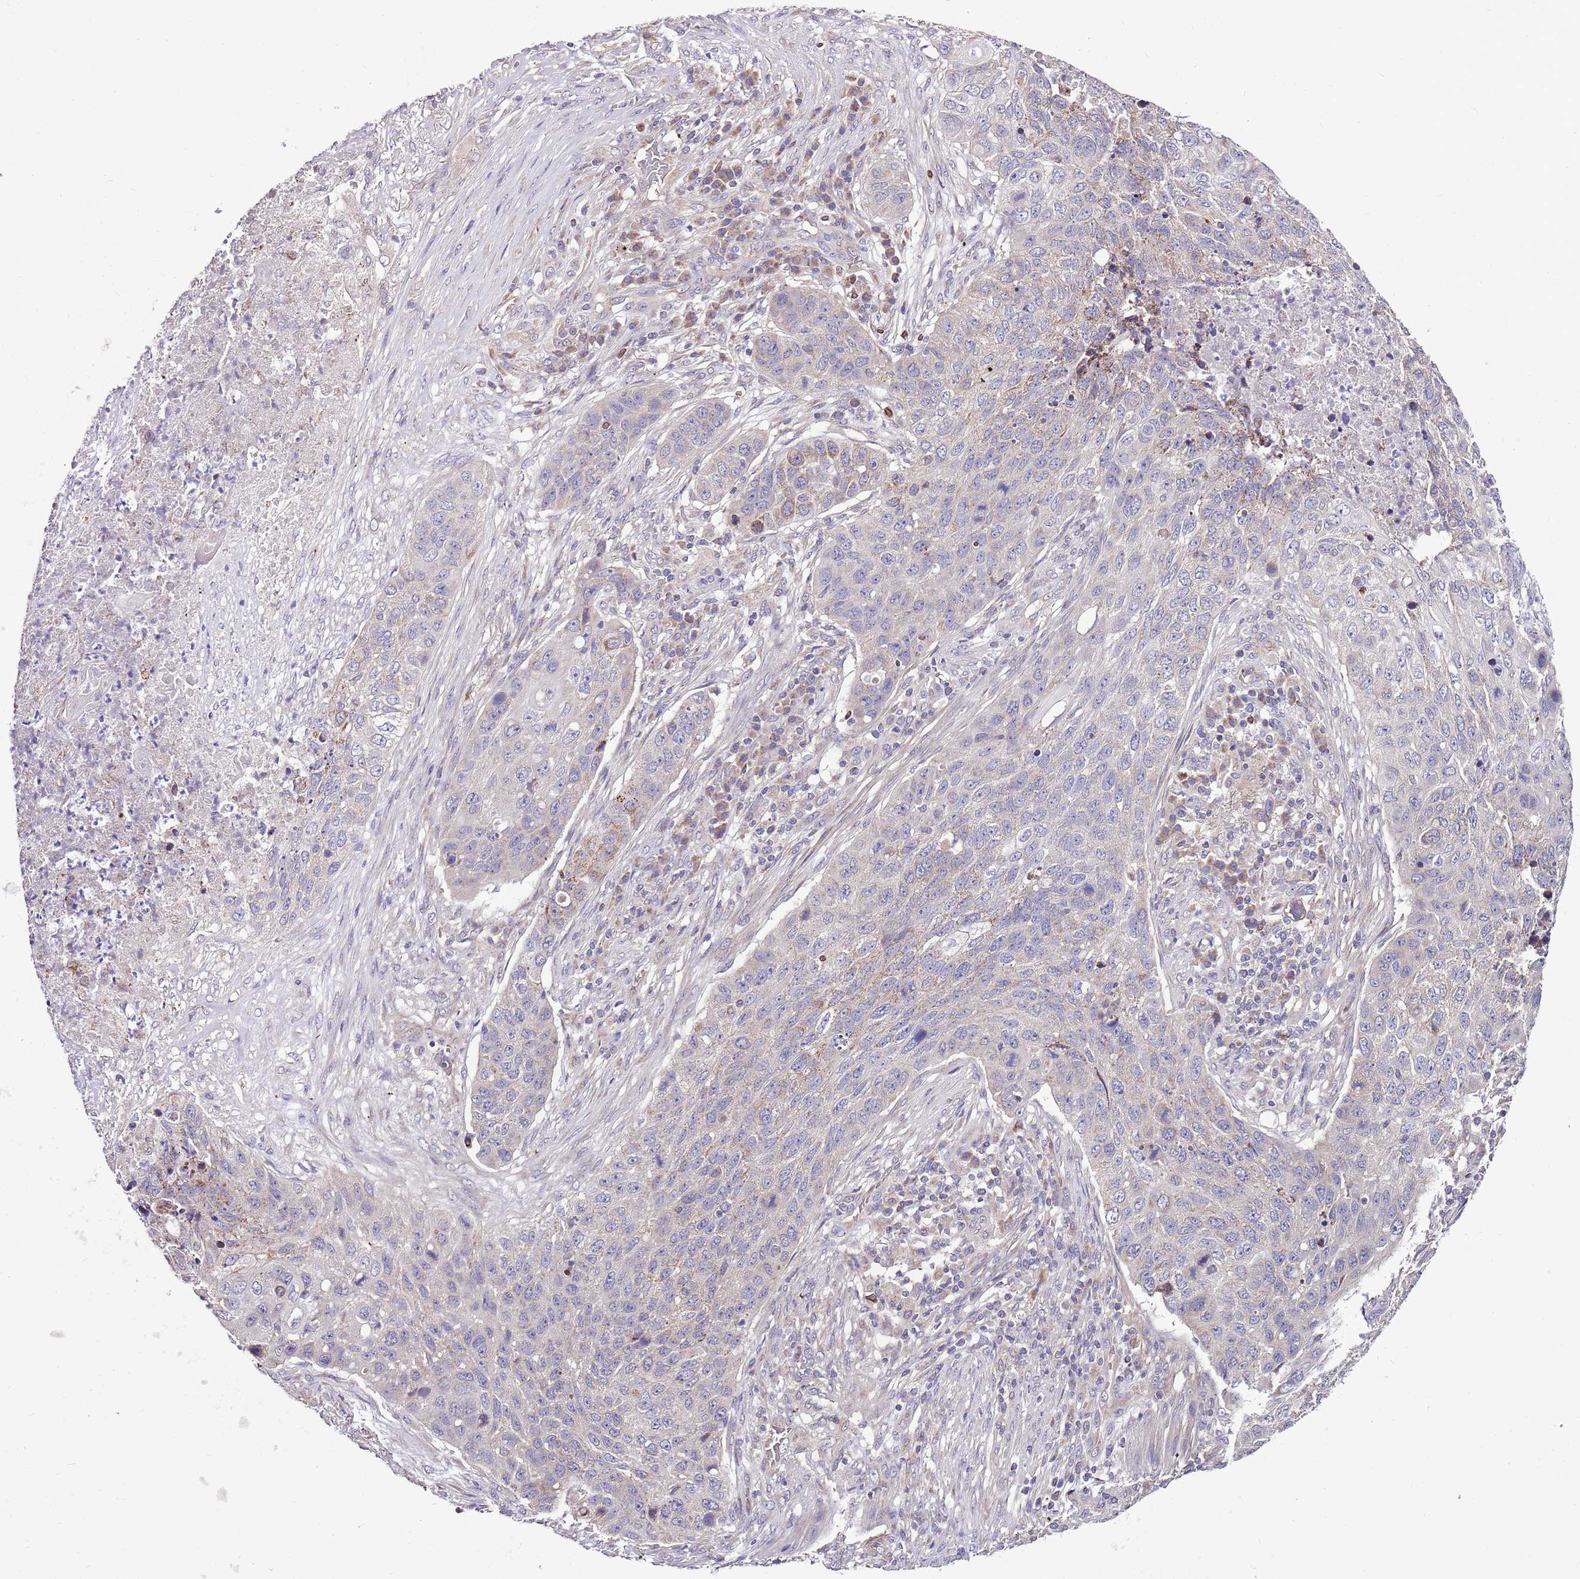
{"staining": {"intensity": "moderate", "quantity": "<25%", "location": "cytoplasmic/membranous"}, "tissue": "lung cancer", "cell_type": "Tumor cells", "image_type": "cancer", "snomed": [{"axis": "morphology", "description": "Squamous cell carcinoma, NOS"}, {"axis": "topography", "description": "Lung"}], "caption": "This micrograph exhibits immunohistochemistry (IHC) staining of human squamous cell carcinoma (lung), with low moderate cytoplasmic/membranous expression in about <25% of tumor cells.", "gene": "SMG1", "patient": {"sex": "female", "age": 63}}